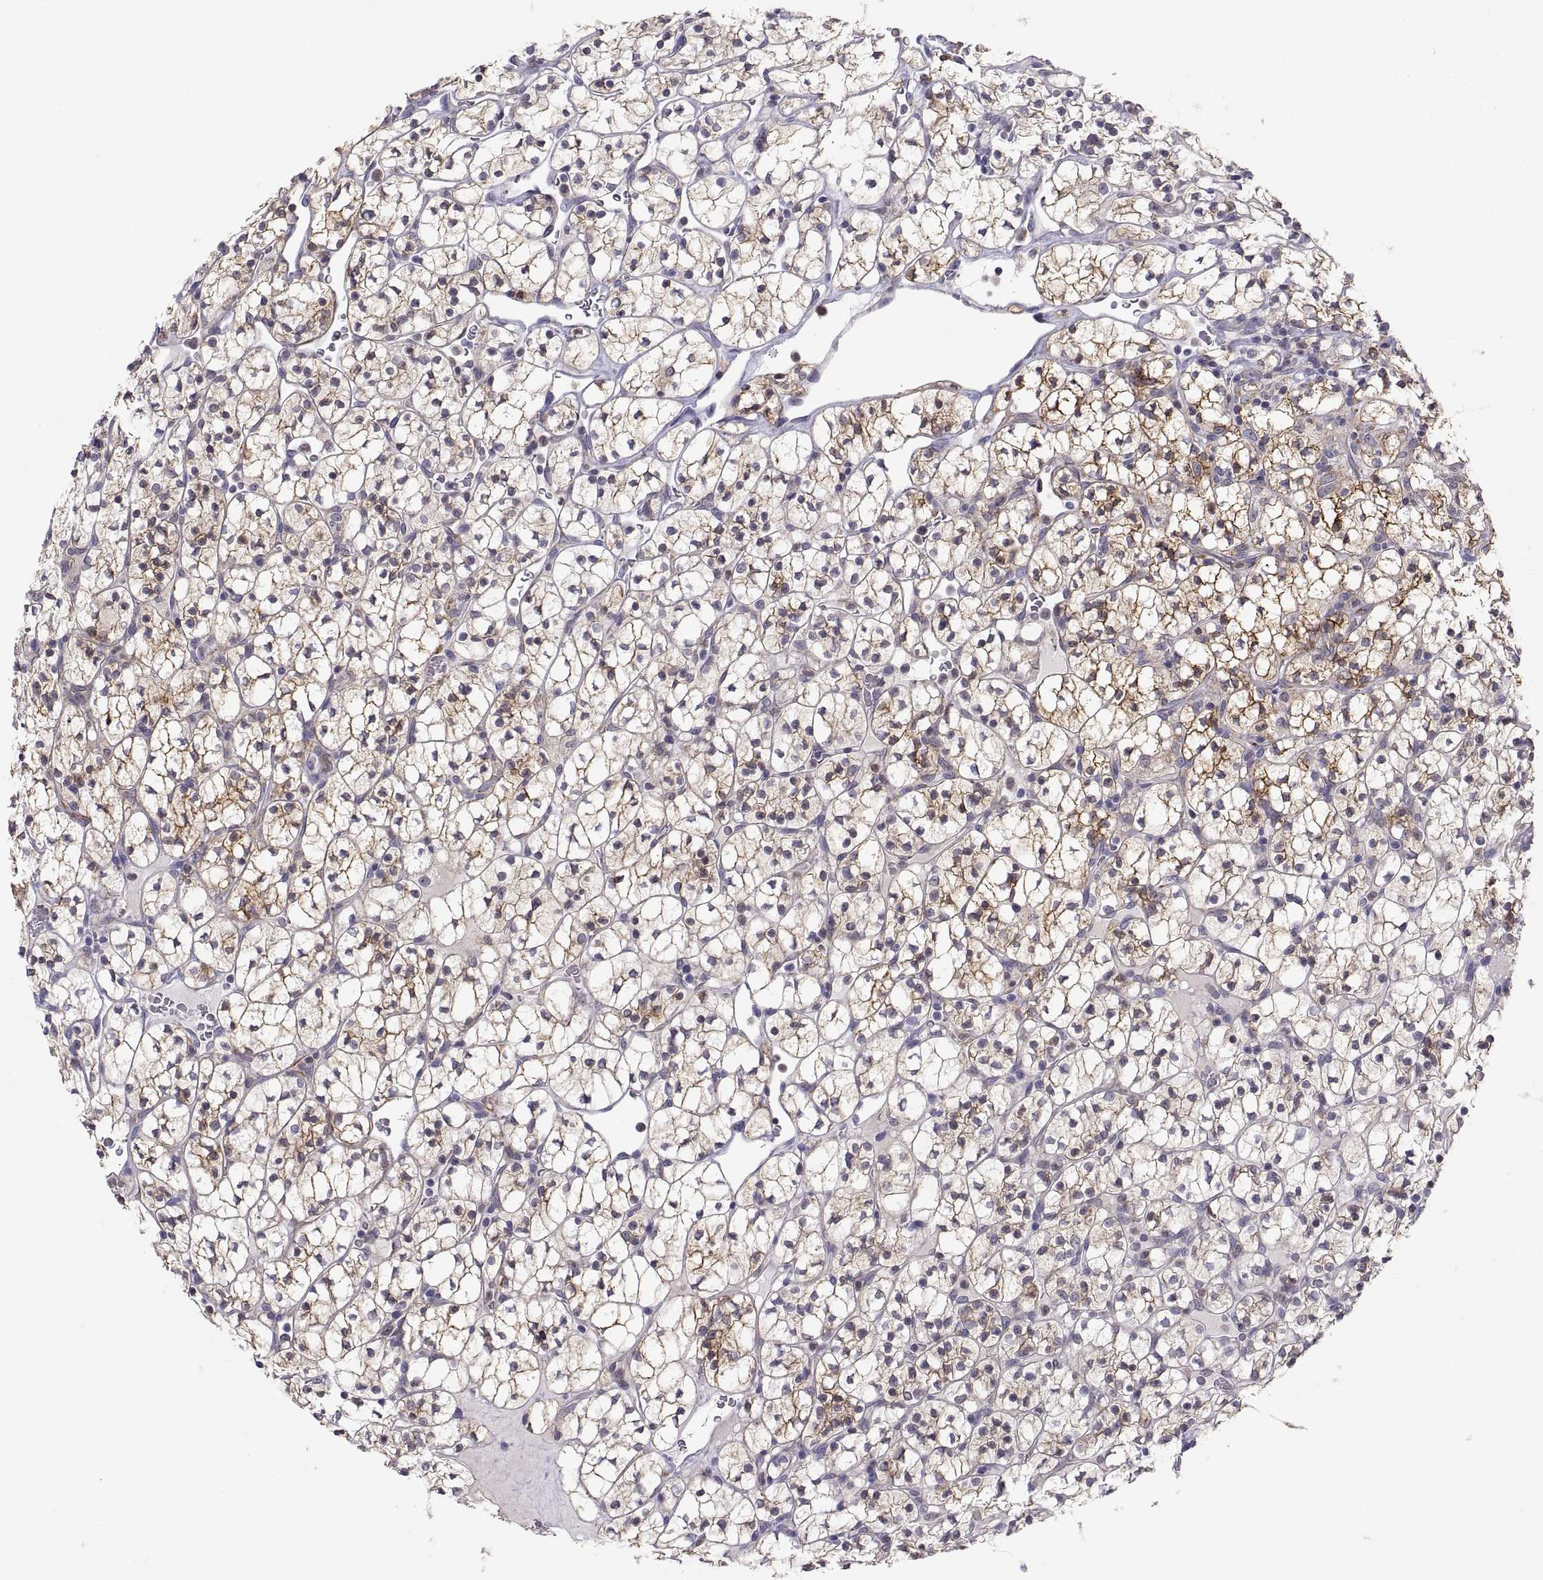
{"staining": {"intensity": "moderate", "quantity": "25%-75%", "location": "cytoplasmic/membranous"}, "tissue": "renal cancer", "cell_type": "Tumor cells", "image_type": "cancer", "snomed": [{"axis": "morphology", "description": "Adenocarcinoma, NOS"}, {"axis": "topography", "description": "Kidney"}], "caption": "Protein staining of renal cancer tissue exhibits moderate cytoplasmic/membranous staining in about 25%-75% of tumor cells.", "gene": "ERO1A", "patient": {"sex": "female", "age": 89}}